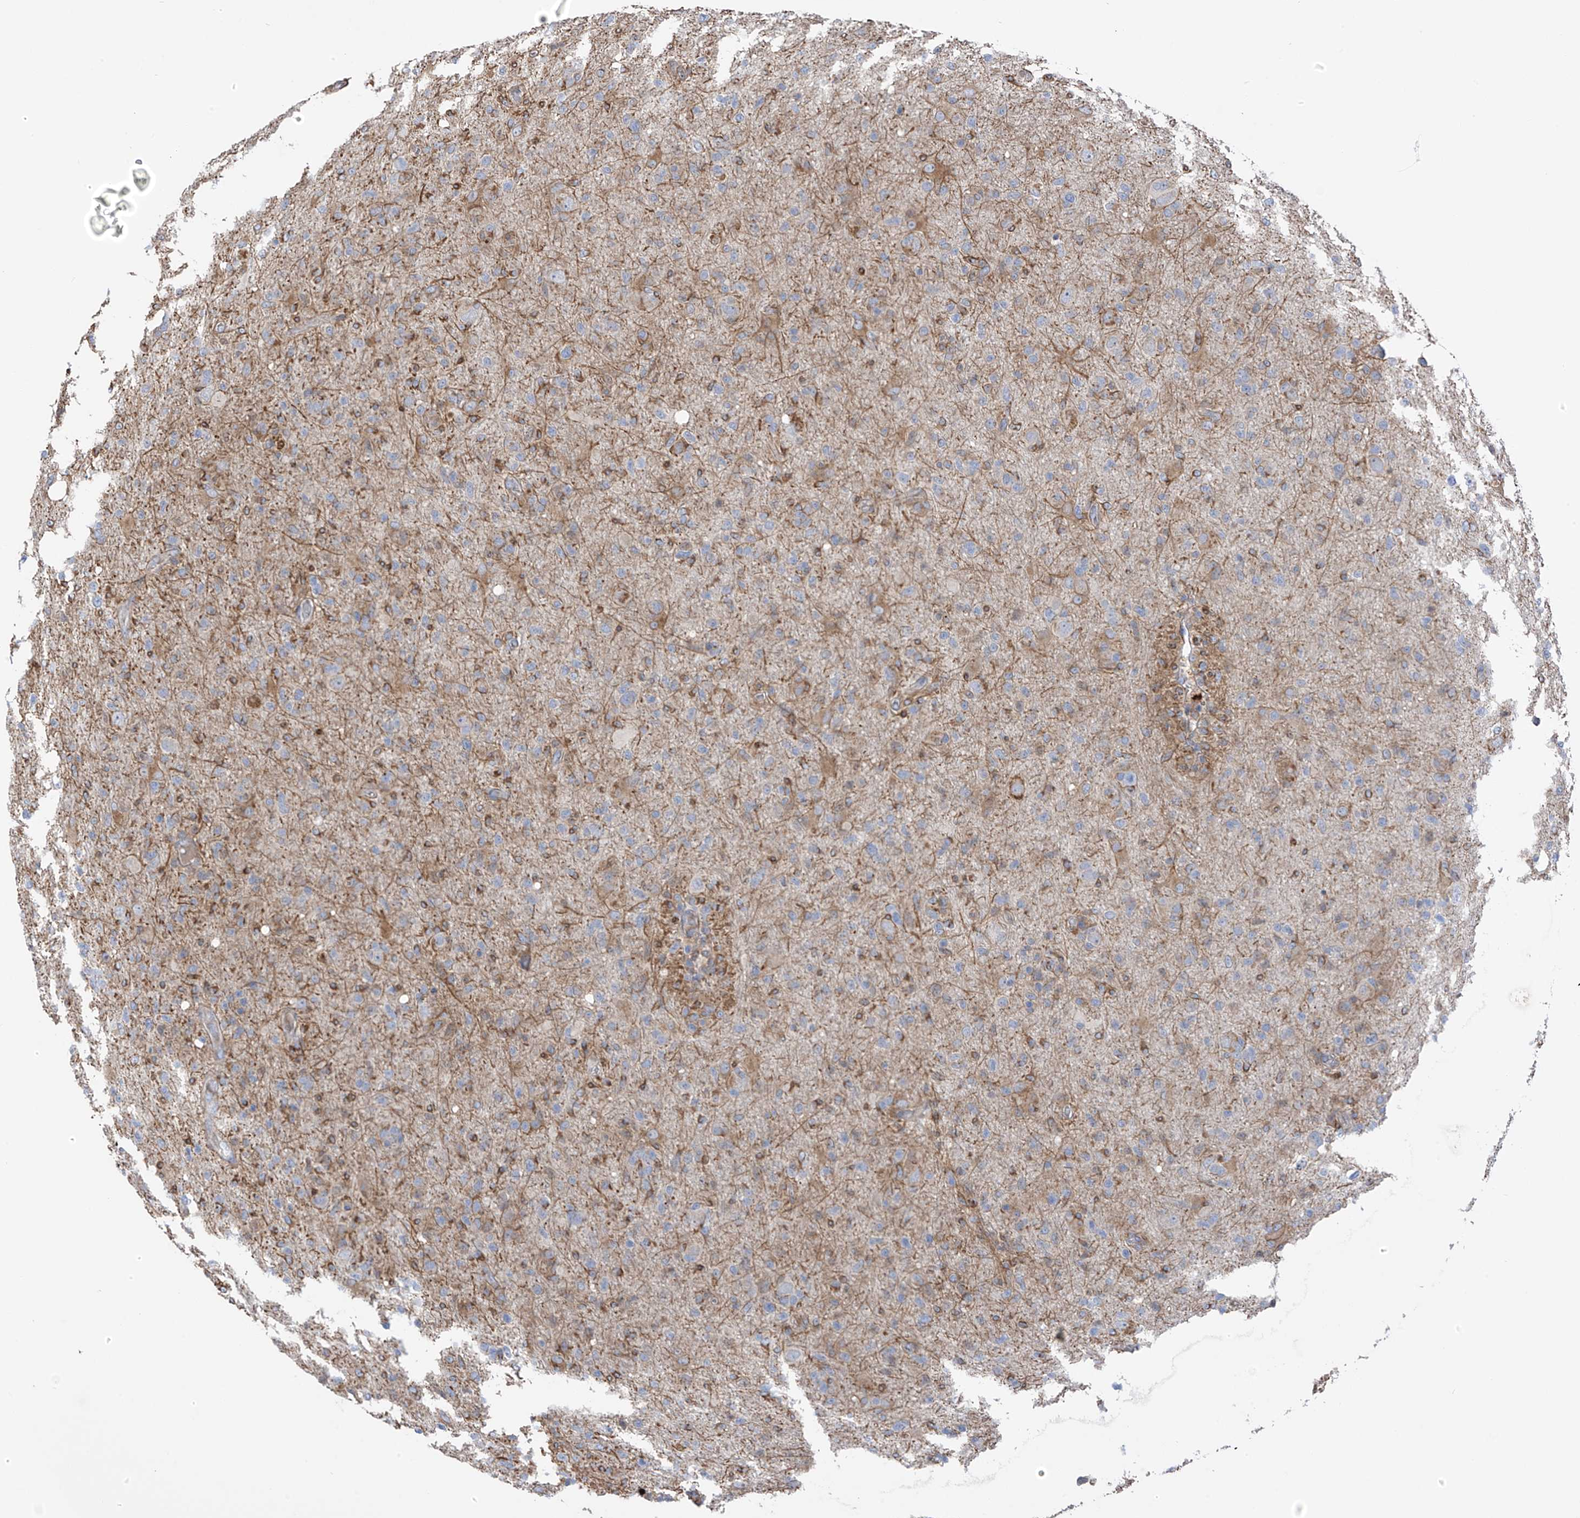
{"staining": {"intensity": "negative", "quantity": "none", "location": "none"}, "tissue": "glioma", "cell_type": "Tumor cells", "image_type": "cancer", "snomed": [{"axis": "morphology", "description": "Glioma, malignant, High grade"}, {"axis": "topography", "description": "Brain"}], "caption": "An immunohistochemistry histopathology image of glioma is shown. There is no staining in tumor cells of glioma.", "gene": "GALNTL6", "patient": {"sex": "female", "age": 57}}